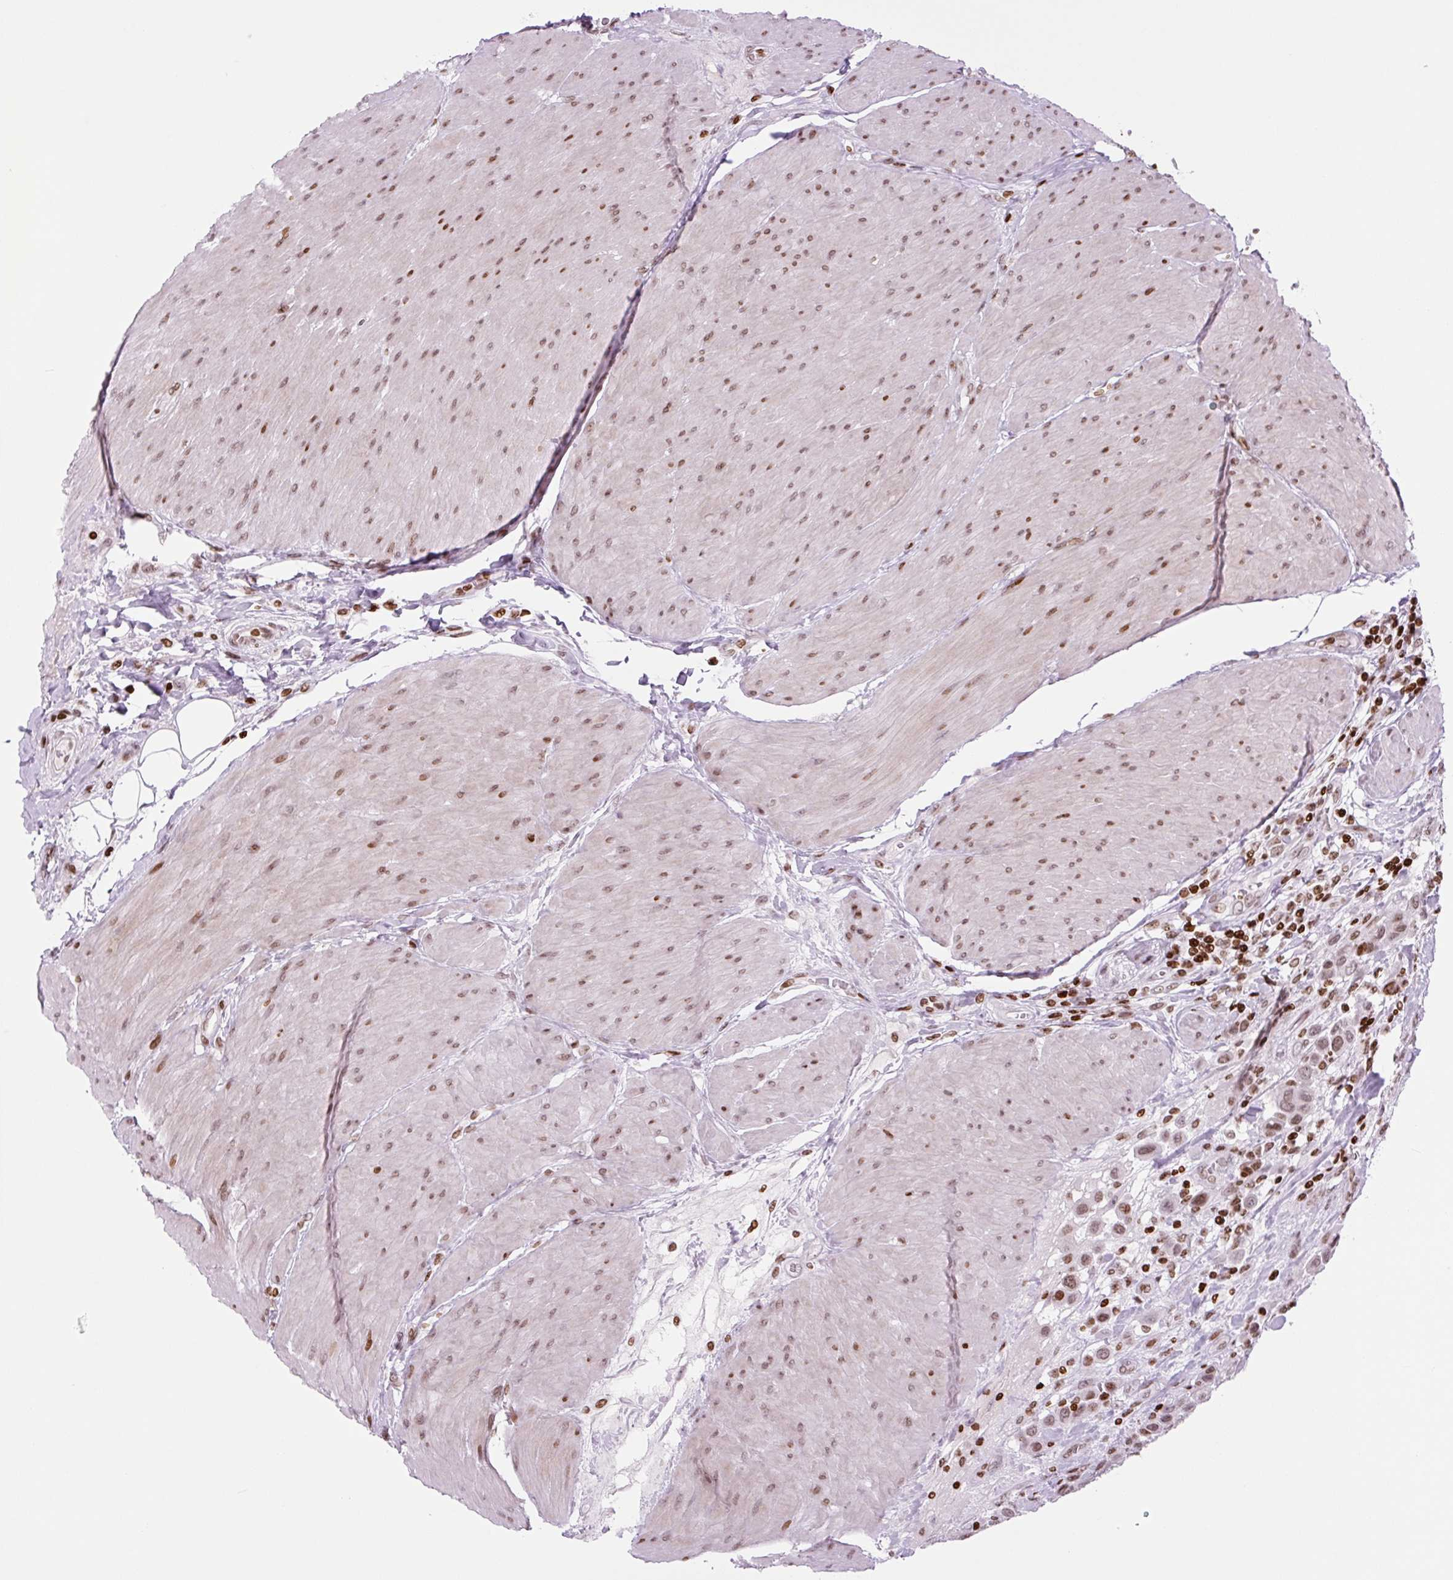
{"staining": {"intensity": "moderate", "quantity": ">75%", "location": "nuclear"}, "tissue": "urothelial cancer", "cell_type": "Tumor cells", "image_type": "cancer", "snomed": [{"axis": "morphology", "description": "Urothelial carcinoma, High grade"}, {"axis": "topography", "description": "Urinary bladder"}], "caption": "A brown stain shows moderate nuclear positivity of a protein in human high-grade urothelial carcinoma tumor cells.", "gene": "H1-3", "patient": {"sex": "male", "age": 50}}